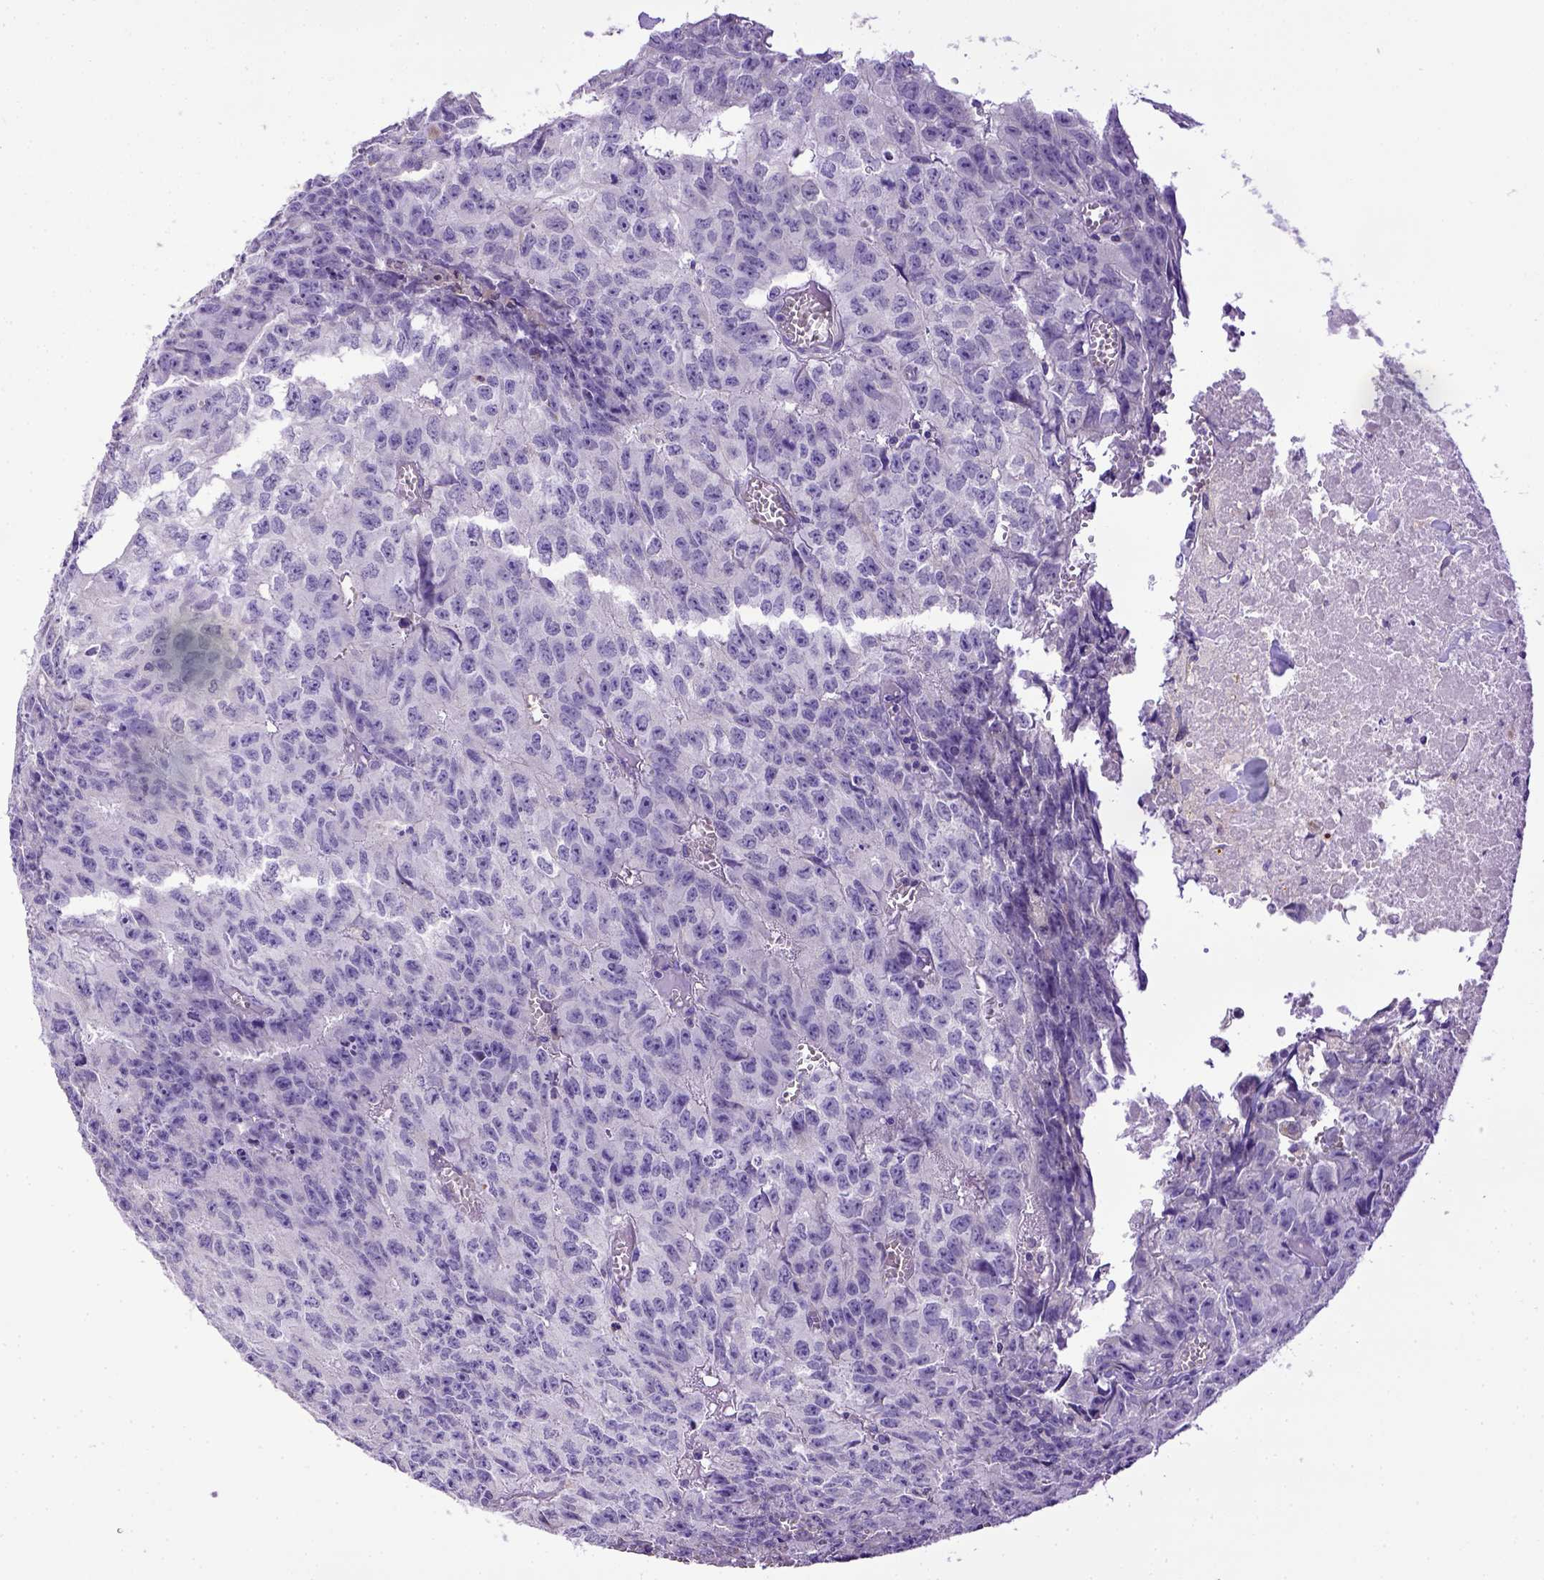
{"staining": {"intensity": "negative", "quantity": "none", "location": "none"}, "tissue": "testis cancer", "cell_type": "Tumor cells", "image_type": "cancer", "snomed": [{"axis": "morphology", "description": "Carcinoma, Embryonal, NOS"}, {"axis": "morphology", "description": "Teratoma, malignant, NOS"}, {"axis": "topography", "description": "Testis"}], "caption": "The IHC histopathology image has no significant positivity in tumor cells of teratoma (malignant) (testis) tissue. (IHC, brightfield microscopy, high magnification).", "gene": "SPEF1", "patient": {"sex": "male", "age": 24}}